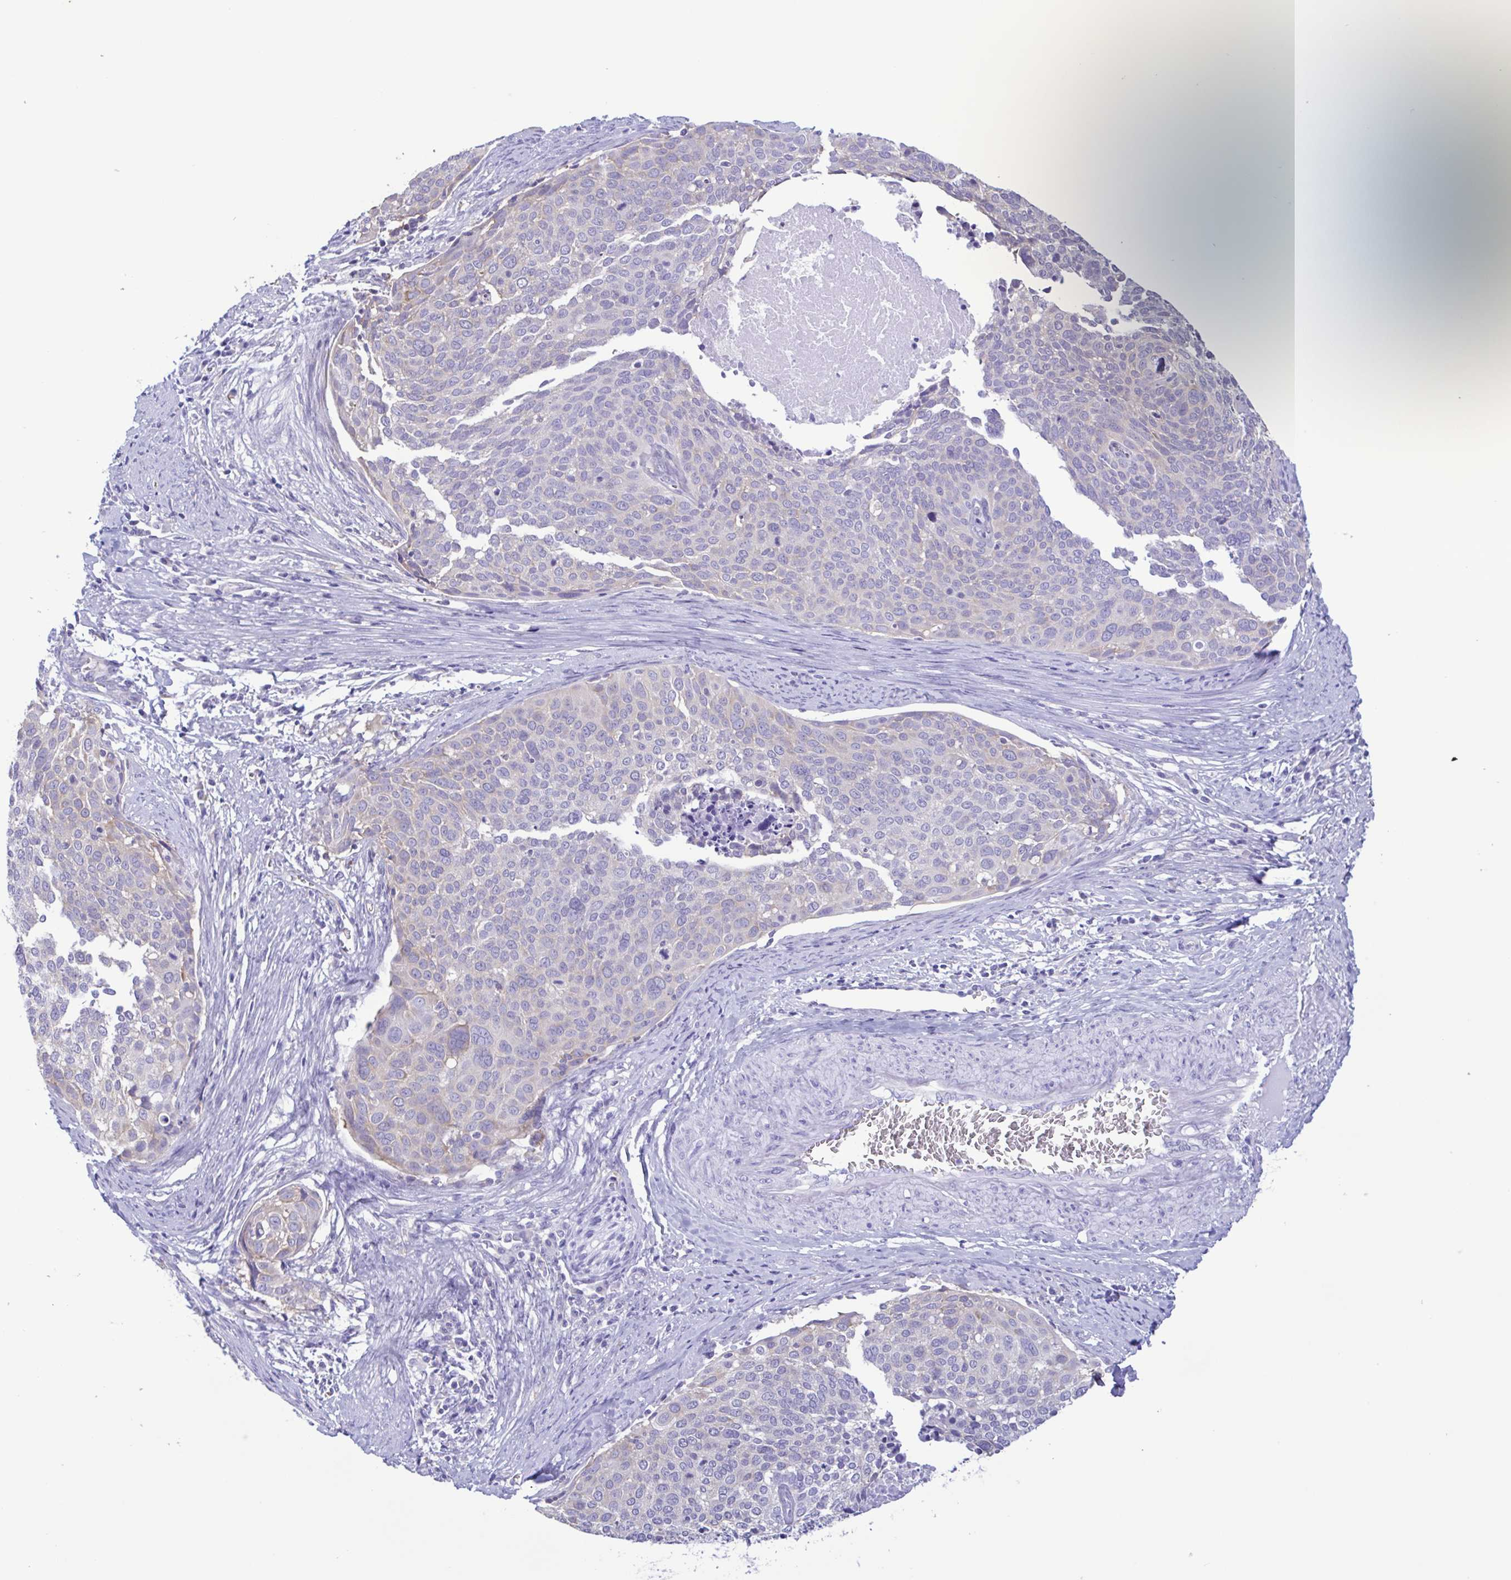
{"staining": {"intensity": "negative", "quantity": "none", "location": "none"}, "tissue": "cervical cancer", "cell_type": "Tumor cells", "image_type": "cancer", "snomed": [{"axis": "morphology", "description": "Squamous cell carcinoma, NOS"}, {"axis": "topography", "description": "Cervix"}], "caption": "Immunohistochemistry of squamous cell carcinoma (cervical) demonstrates no expression in tumor cells.", "gene": "TNNI3", "patient": {"sex": "female", "age": 39}}